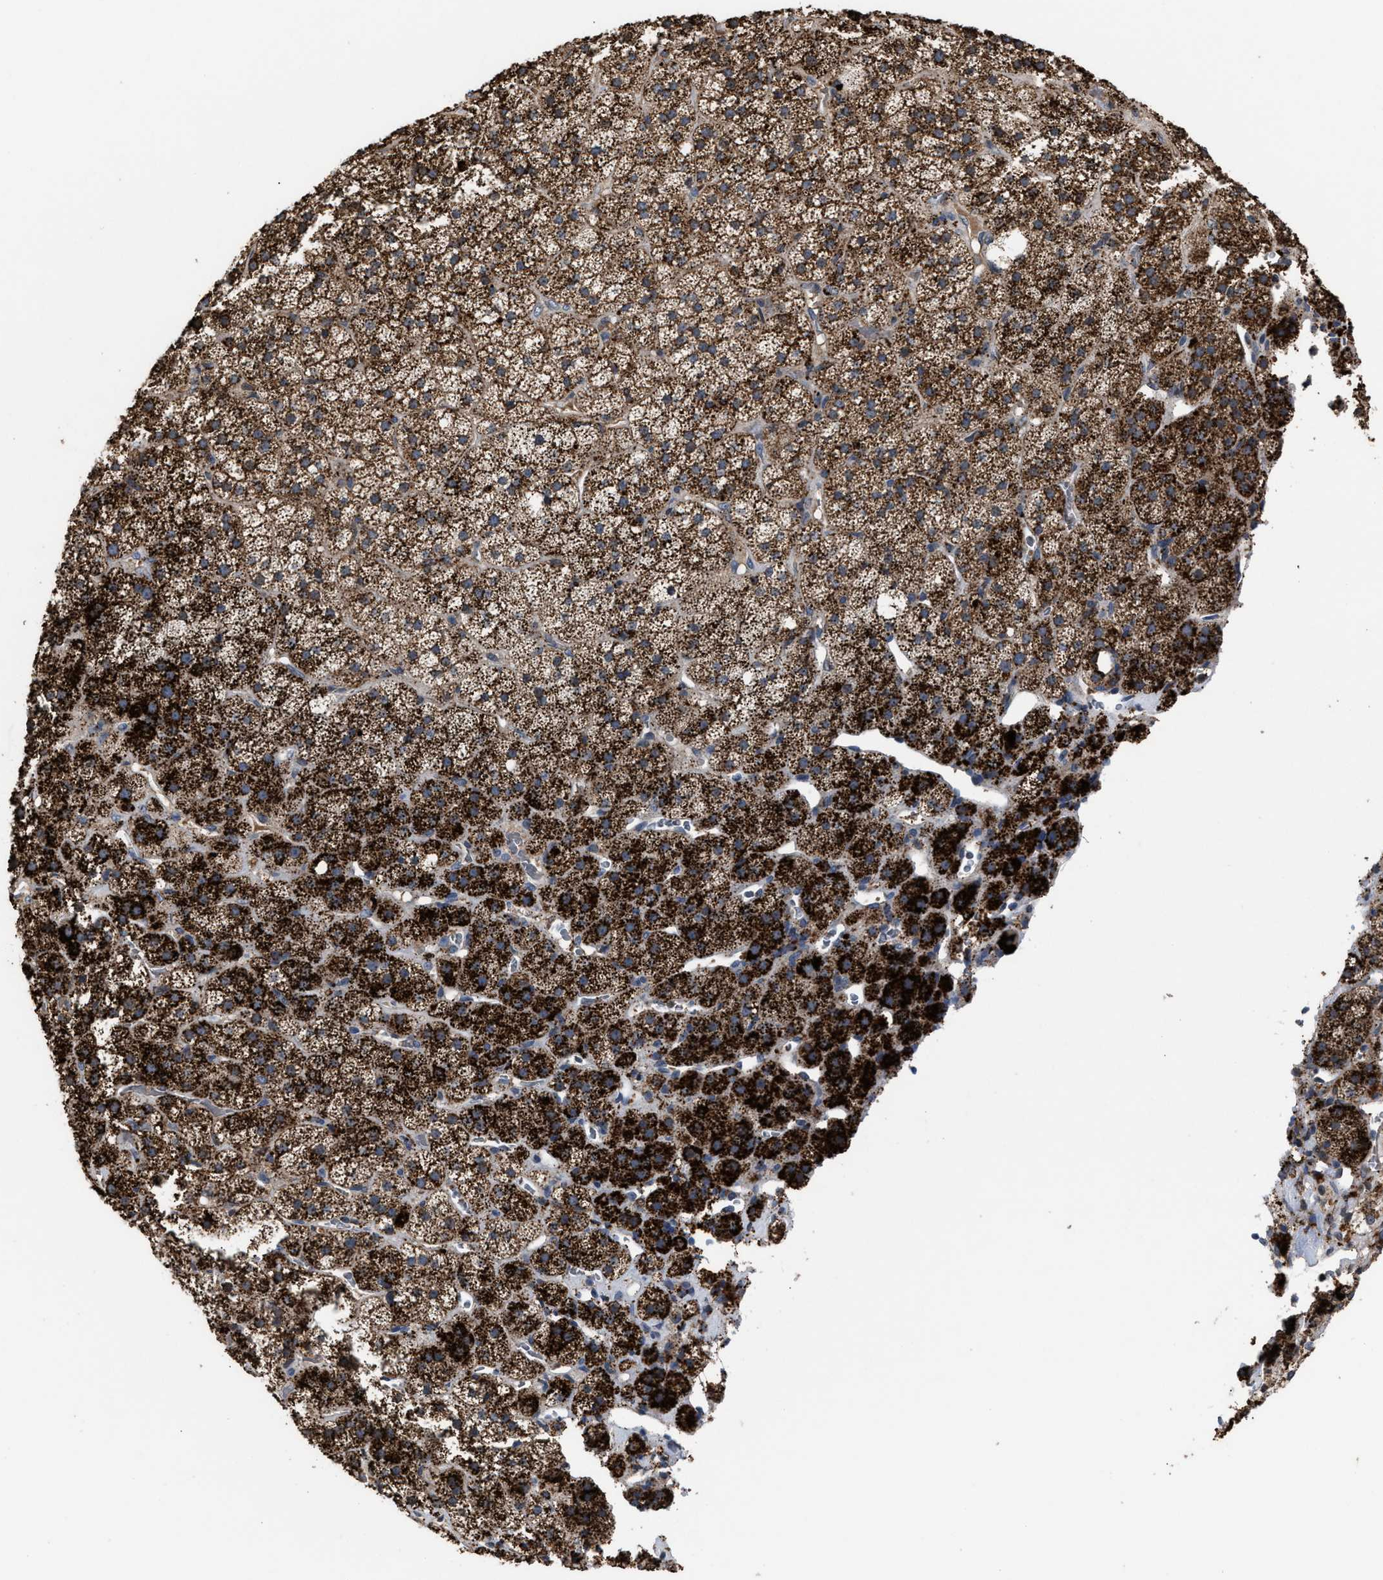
{"staining": {"intensity": "strong", "quantity": ">75%", "location": "cytoplasmic/membranous"}, "tissue": "adrenal gland", "cell_type": "Glandular cells", "image_type": "normal", "snomed": [{"axis": "morphology", "description": "Normal tissue, NOS"}, {"axis": "topography", "description": "Adrenal gland"}], "caption": "A photomicrograph of human adrenal gland stained for a protein exhibits strong cytoplasmic/membranous brown staining in glandular cells. Using DAB (3,3'-diaminobenzidine) (brown) and hematoxylin (blue) stains, captured at high magnification using brightfield microscopy.", "gene": "ELMO3", "patient": {"sex": "male", "age": 57}}